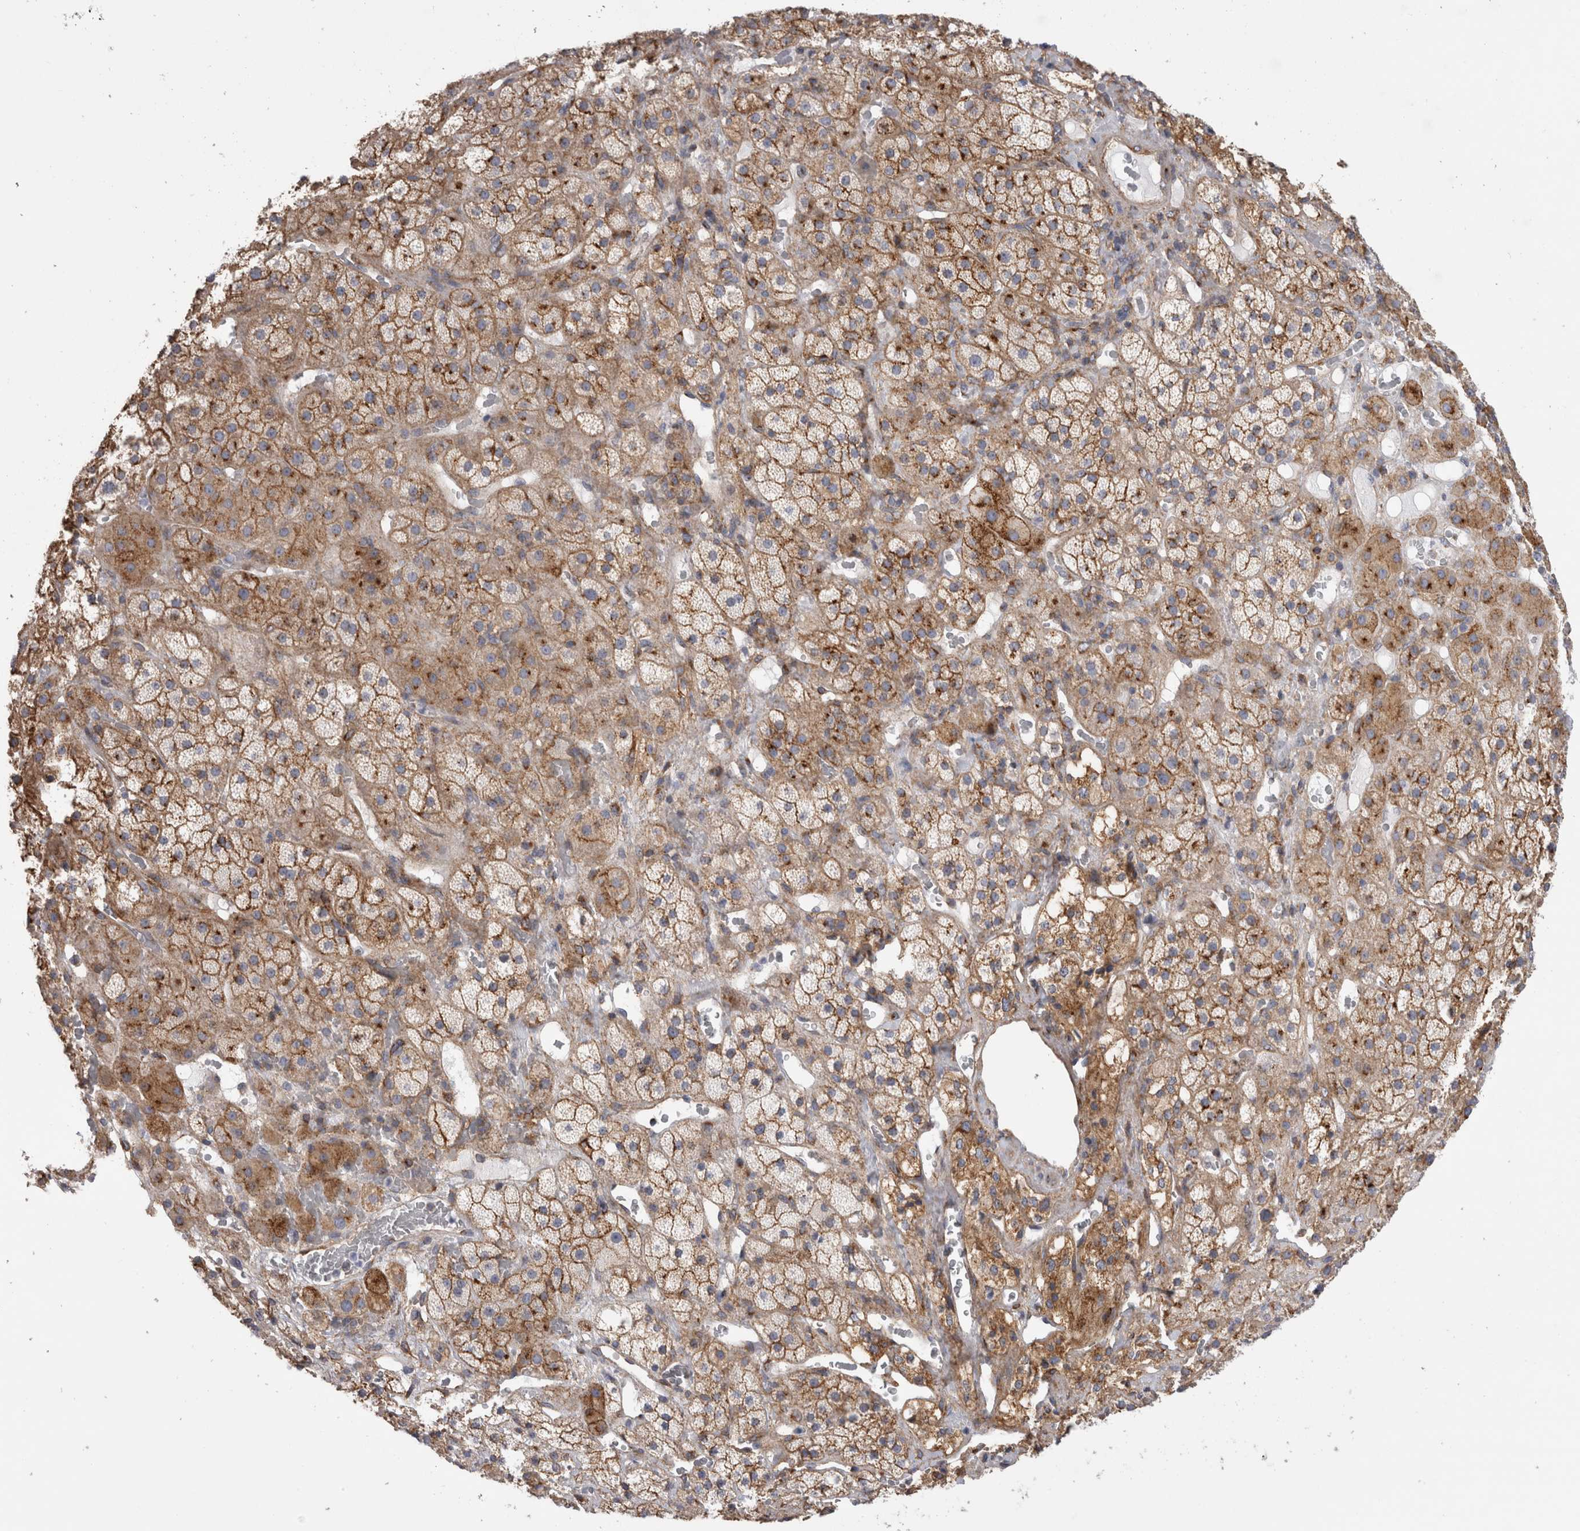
{"staining": {"intensity": "moderate", "quantity": ">75%", "location": "cytoplasmic/membranous"}, "tissue": "adrenal gland", "cell_type": "Glandular cells", "image_type": "normal", "snomed": [{"axis": "morphology", "description": "Normal tissue, NOS"}, {"axis": "topography", "description": "Adrenal gland"}], "caption": "Adrenal gland stained with DAB (3,3'-diaminobenzidine) immunohistochemistry (IHC) reveals medium levels of moderate cytoplasmic/membranous positivity in about >75% of glandular cells.", "gene": "ATXN3L", "patient": {"sex": "male", "age": 57}}